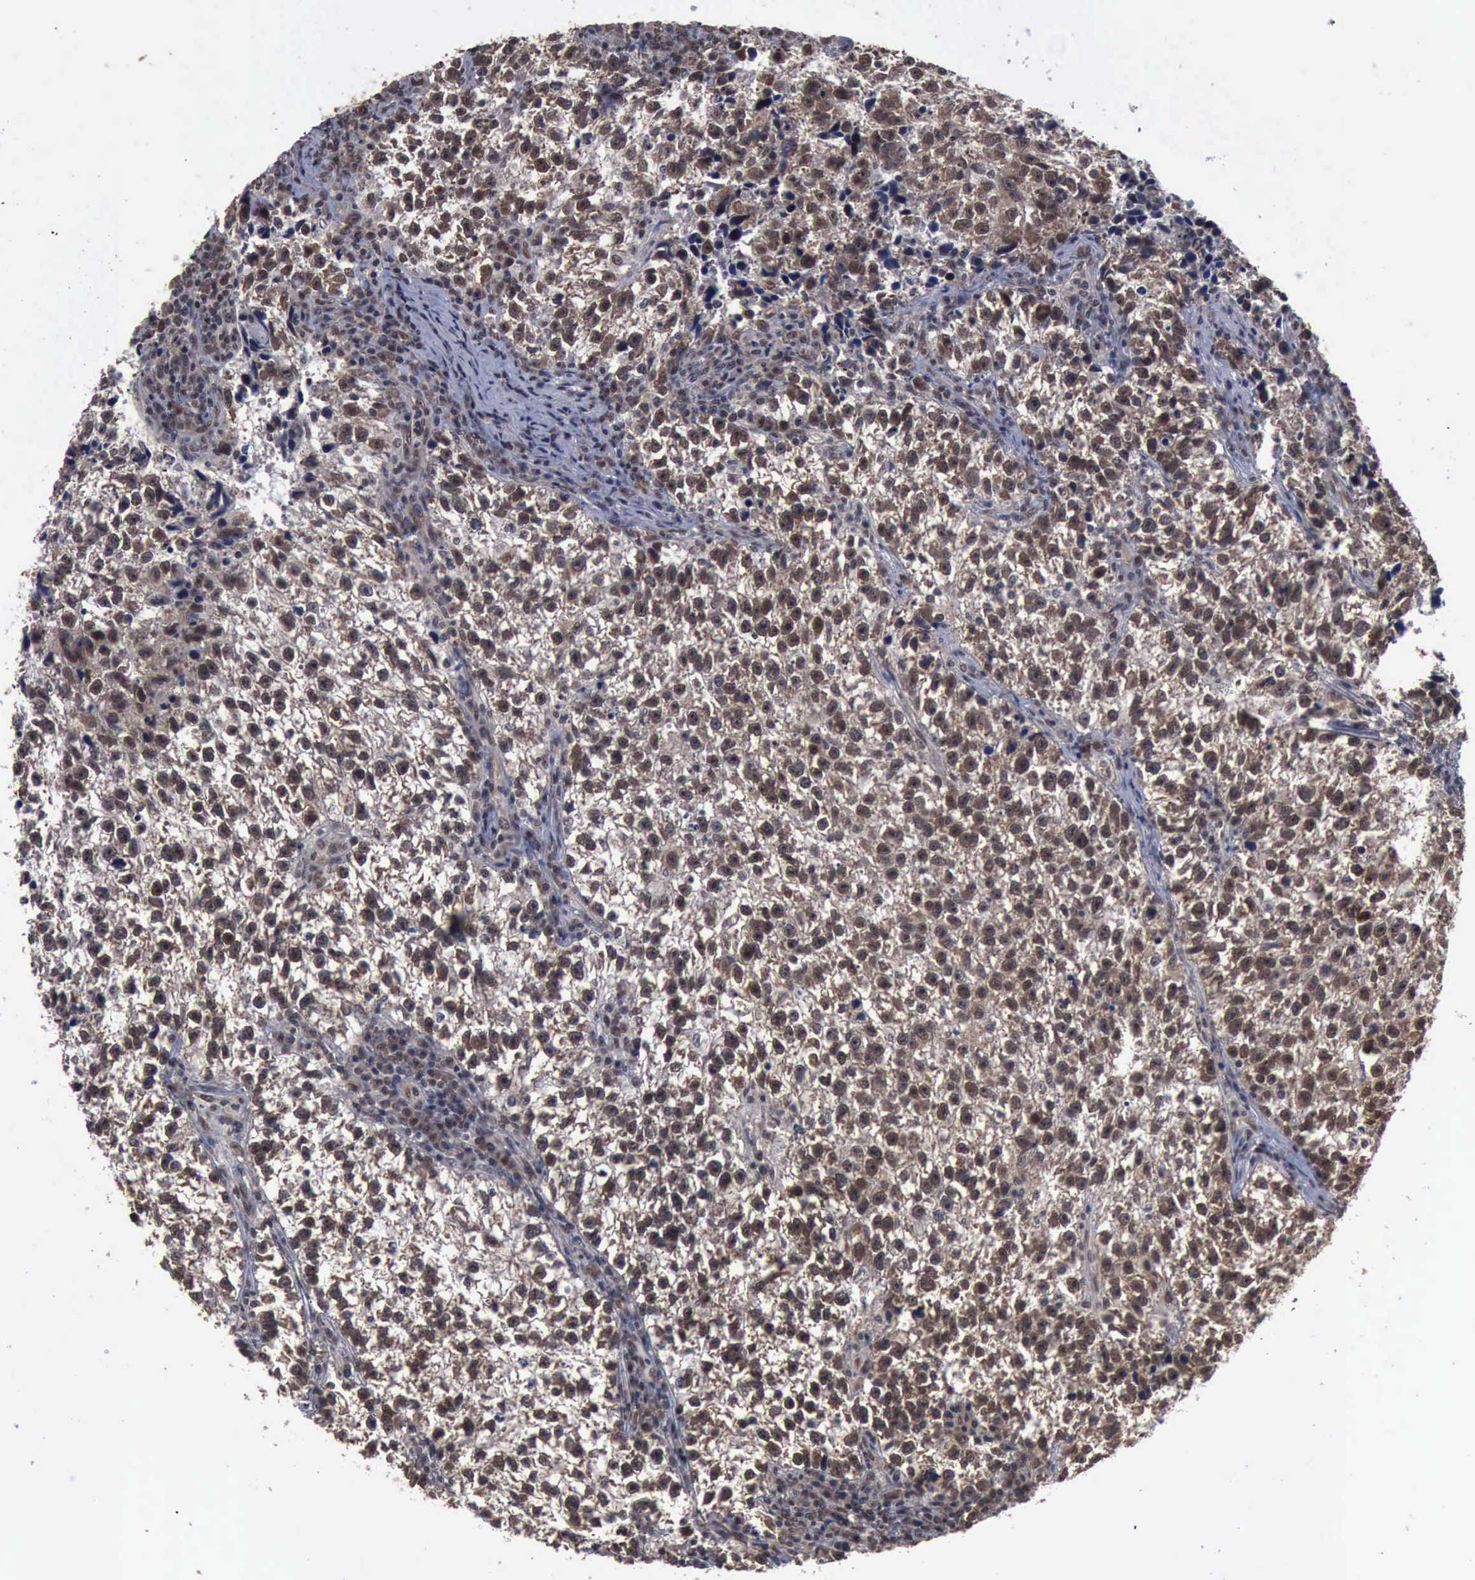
{"staining": {"intensity": "strong", "quantity": ">75%", "location": "cytoplasmic/membranous,nuclear"}, "tissue": "testis cancer", "cell_type": "Tumor cells", "image_type": "cancer", "snomed": [{"axis": "morphology", "description": "Seminoma, NOS"}, {"axis": "topography", "description": "Testis"}], "caption": "A micrograph of human testis seminoma stained for a protein shows strong cytoplasmic/membranous and nuclear brown staining in tumor cells.", "gene": "RTCB", "patient": {"sex": "male", "age": 38}}